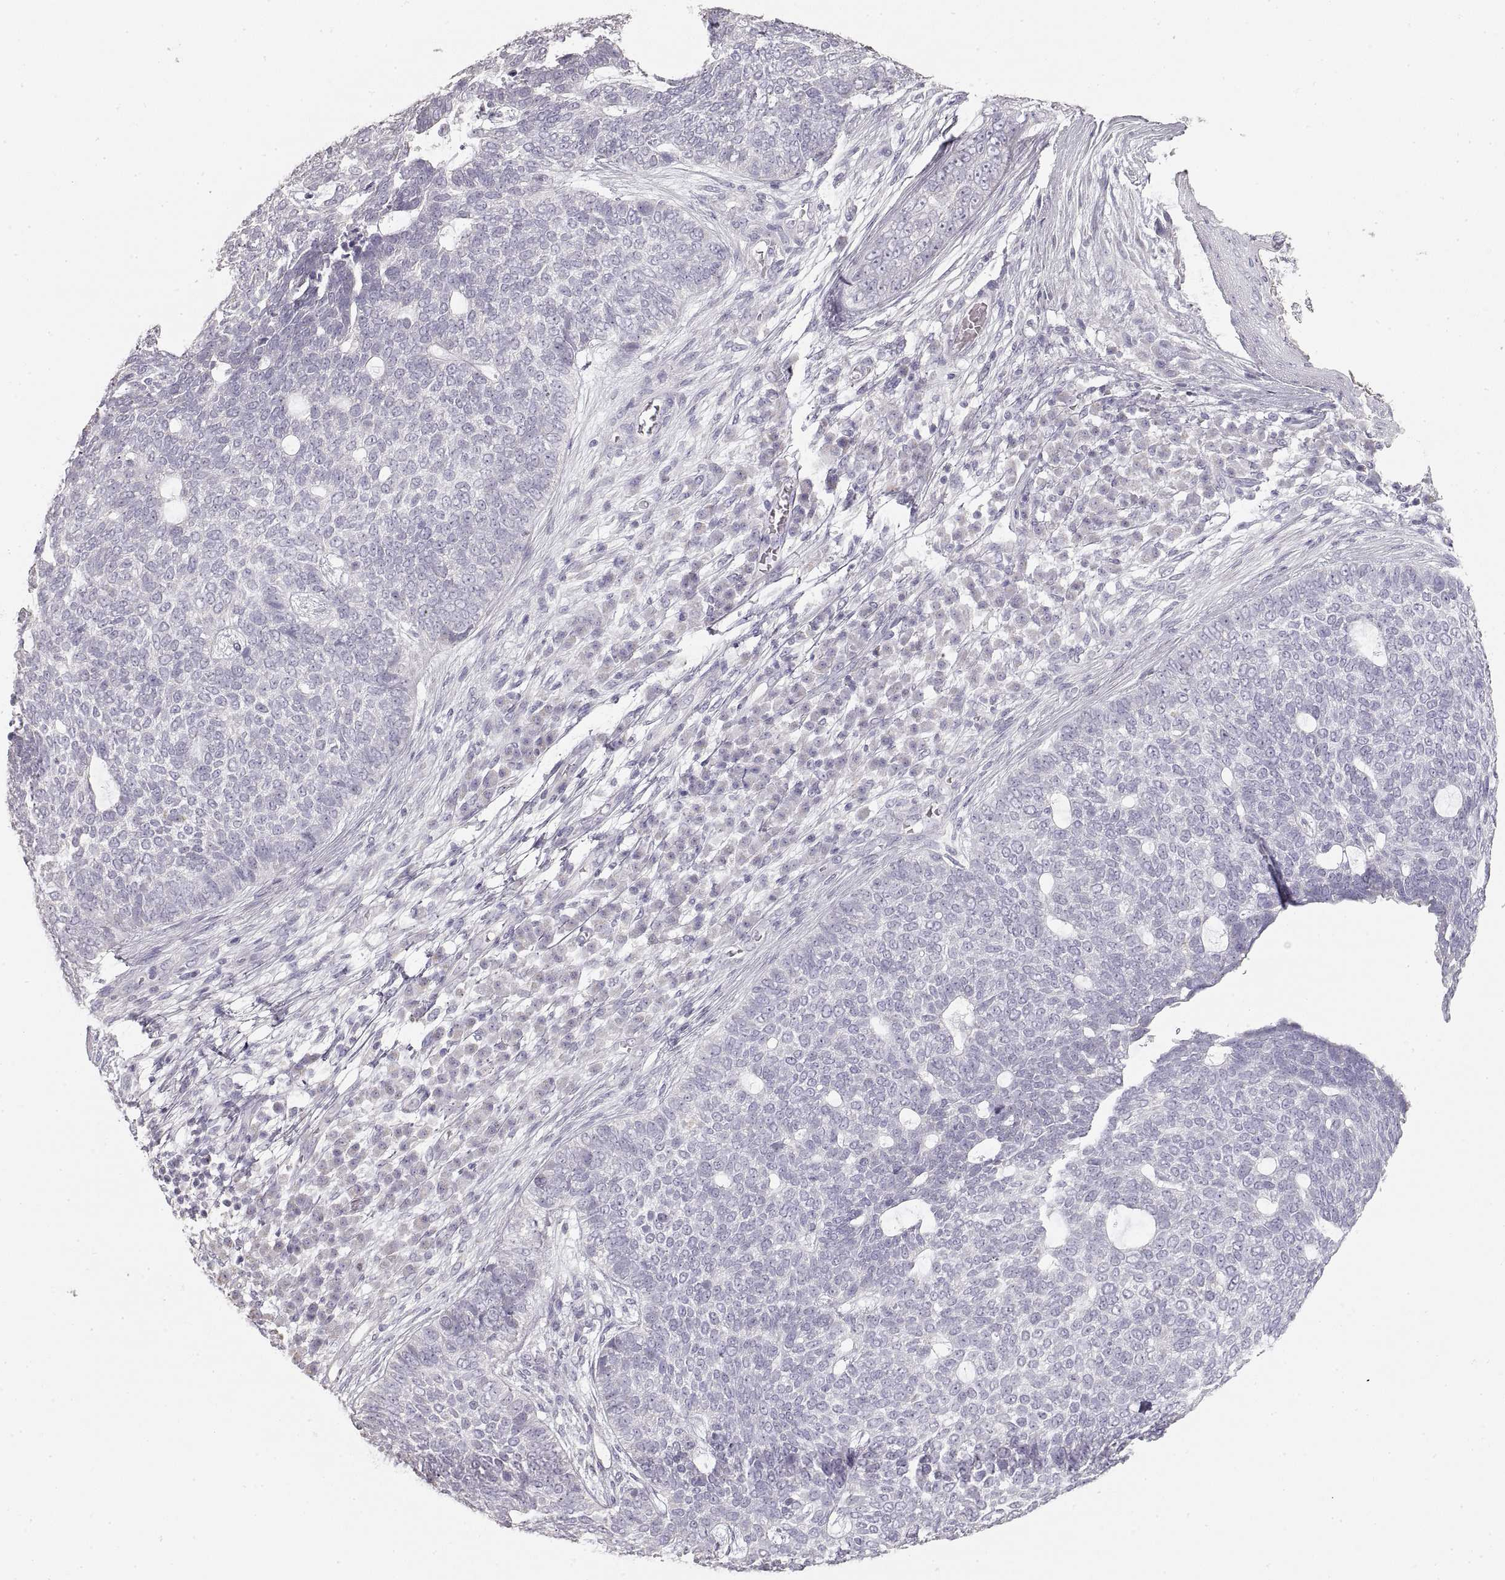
{"staining": {"intensity": "negative", "quantity": "none", "location": "none"}, "tissue": "skin cancer", "cell_type": "Tumor cells", "image_type": "cancer", "snomed": [{"axis": "morphology", "description": "Basal cell carcinoma"}, {"axis": "topography", "description": "Skin"}], "caption": "The IHC micrograph has no significant positivity in tumor cells of skin cancer tissue.", "gene": "ZP3", "patient": {"sex": "female", "age": 69}}